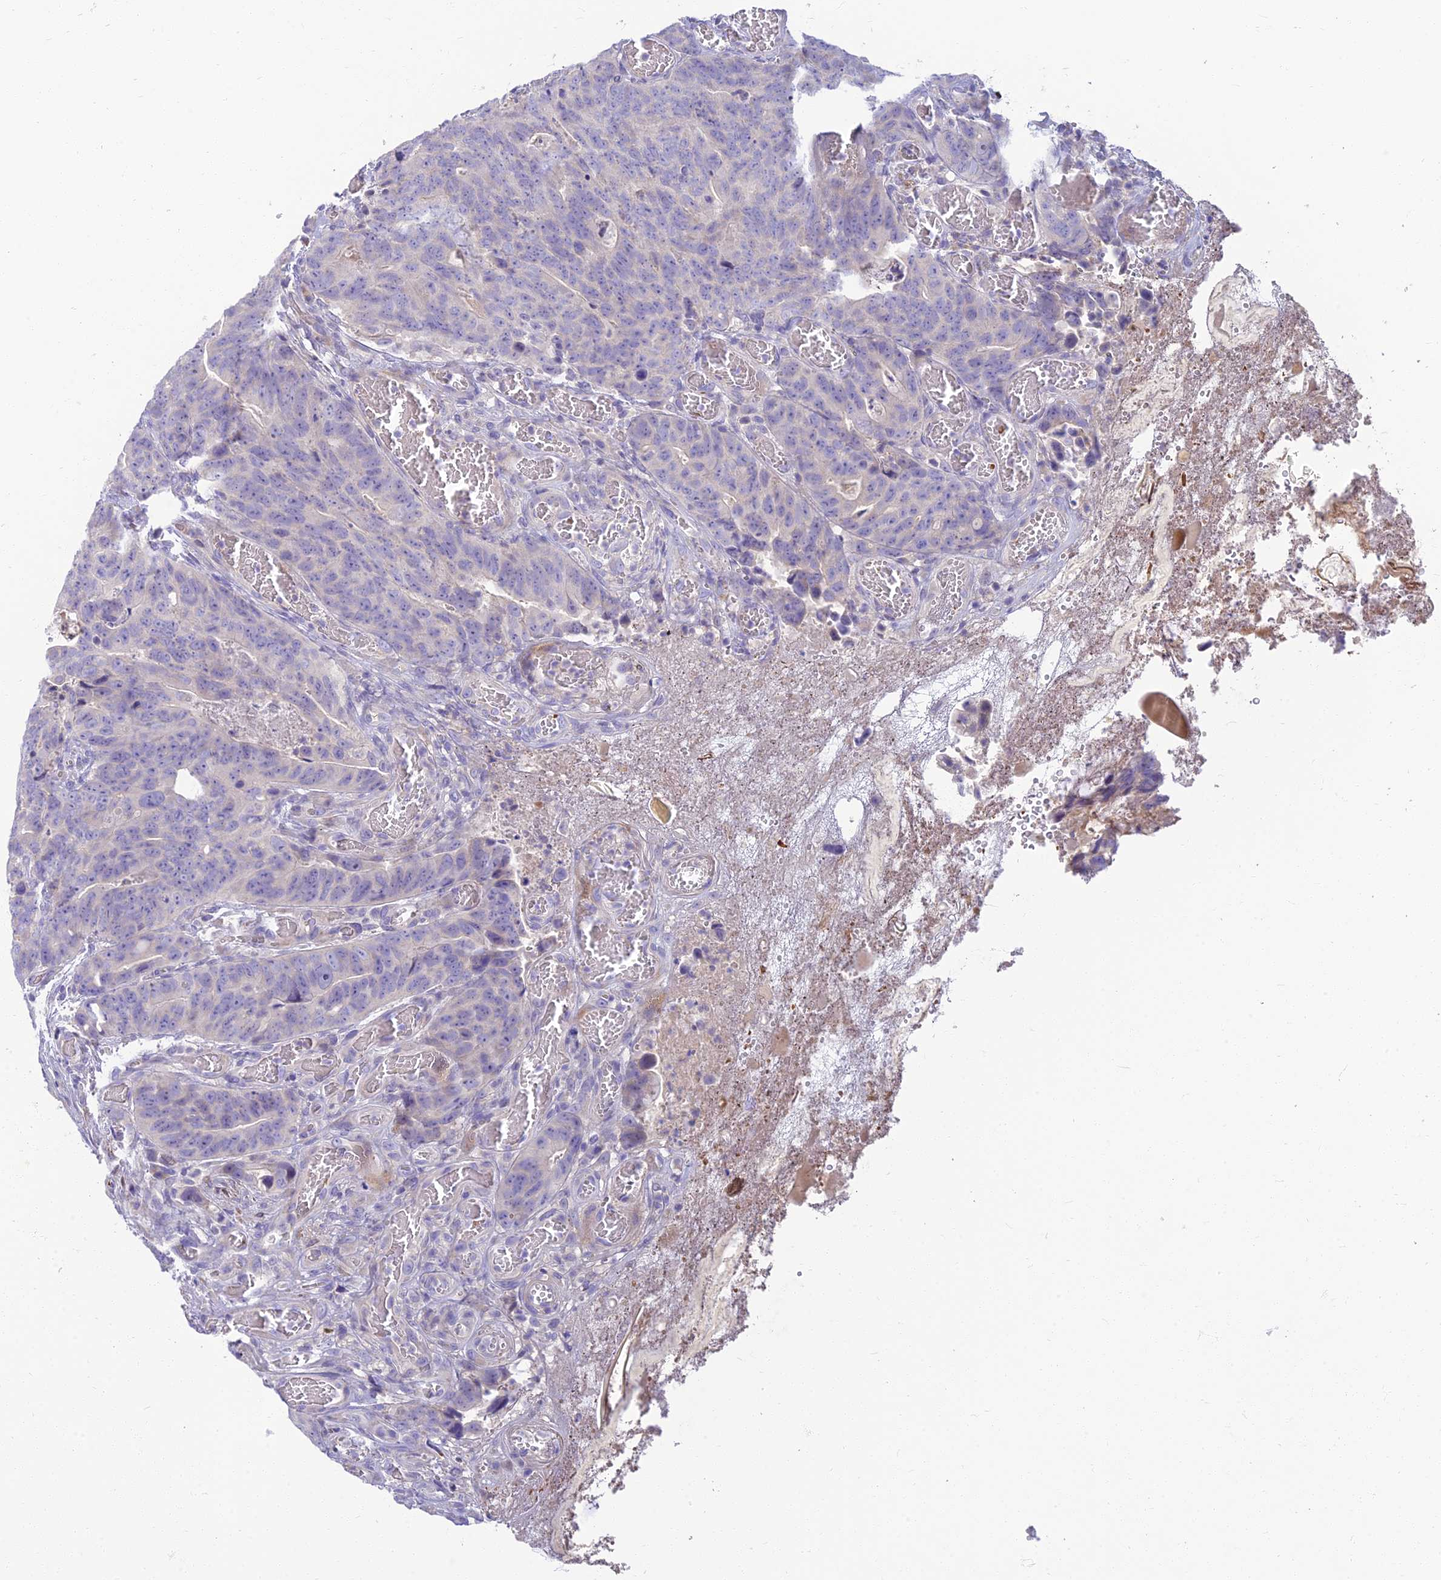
{"staining": {"intensity": "negative", "quantity": "none", "location": "none"}, "tissue": "colorectal cancer", "cell_type": "Tumor cells", "image_type": "cancer", "snomed": [{"axis": "morphology", "description": "Adenocarcinoma, NOS"}, {"axis": "topography", "description": "Colon"}], "caption": "High magnification brightfield microscopy of colorectal cancer (adenocarcinoma) stained with DAB (3,3'-diaminobenzidine) (brown) and counterstained with hematoxylin (blue): tumor cells show no significant staining. (Brightfield microscopy of DAB immunohistochemistry (IHC) at high magnification).", "gene": "CLIP4", "patient": {"sex": "female", "age": 82}}